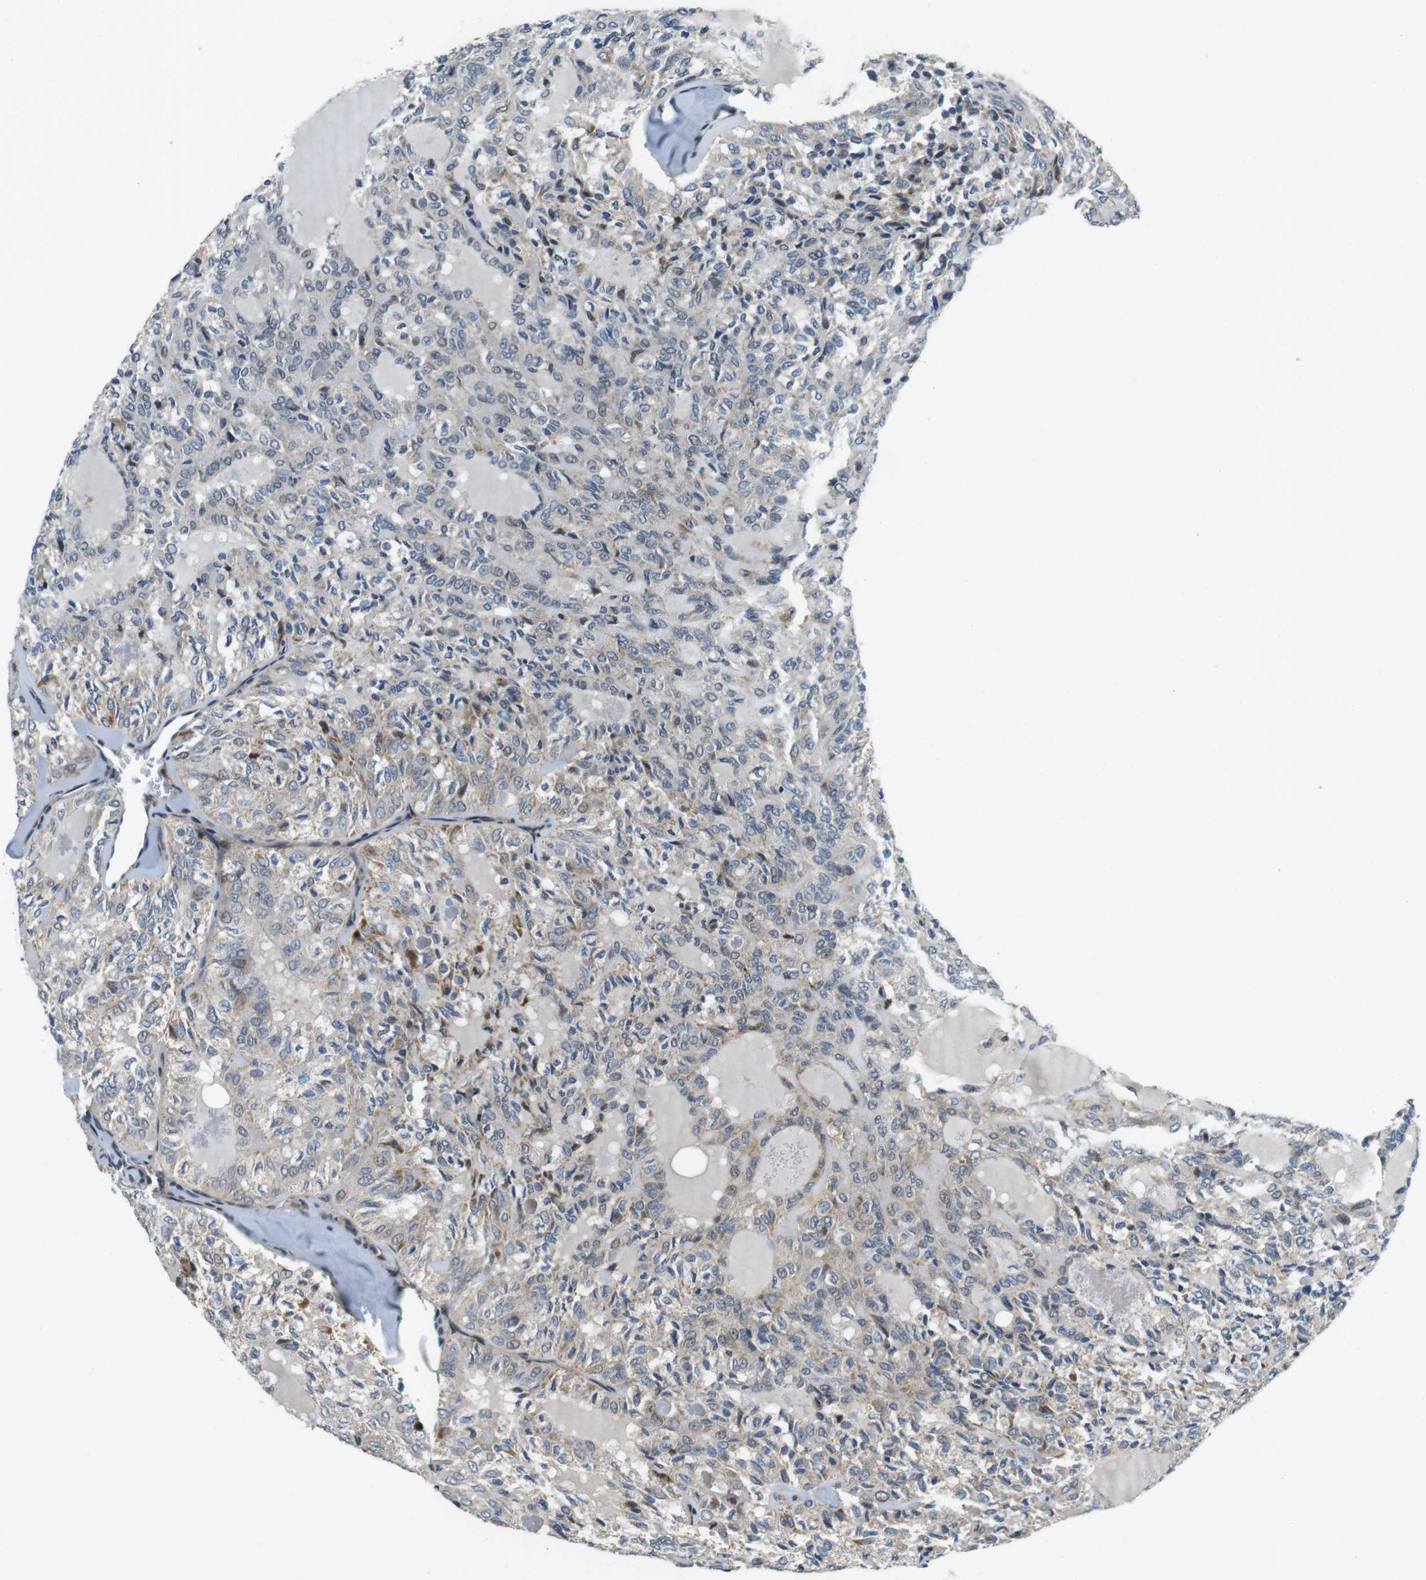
{"staining": {"intensity": "moderate", "quantity": "<25%", "location": "cytoplasmic/membranous"}, "tissue": "thyroid cancer", "cell_type": "Tumor cells", "image_type": "cancer", "snomed": [{"axis": "morphology", "description": "Follicular adenoma carcinoma, NOS"}, {"axis": "topography", "description": "Thyroid gland"}], "caption": "A low amount of moderate cytoplasmic/membranous positivity is seen in about <25% of tumor cells in follicular adenoma carcinoma (thyroid) tissue.", "gene": "BRD4", "patient": {"sex": "male", "age": 75}}